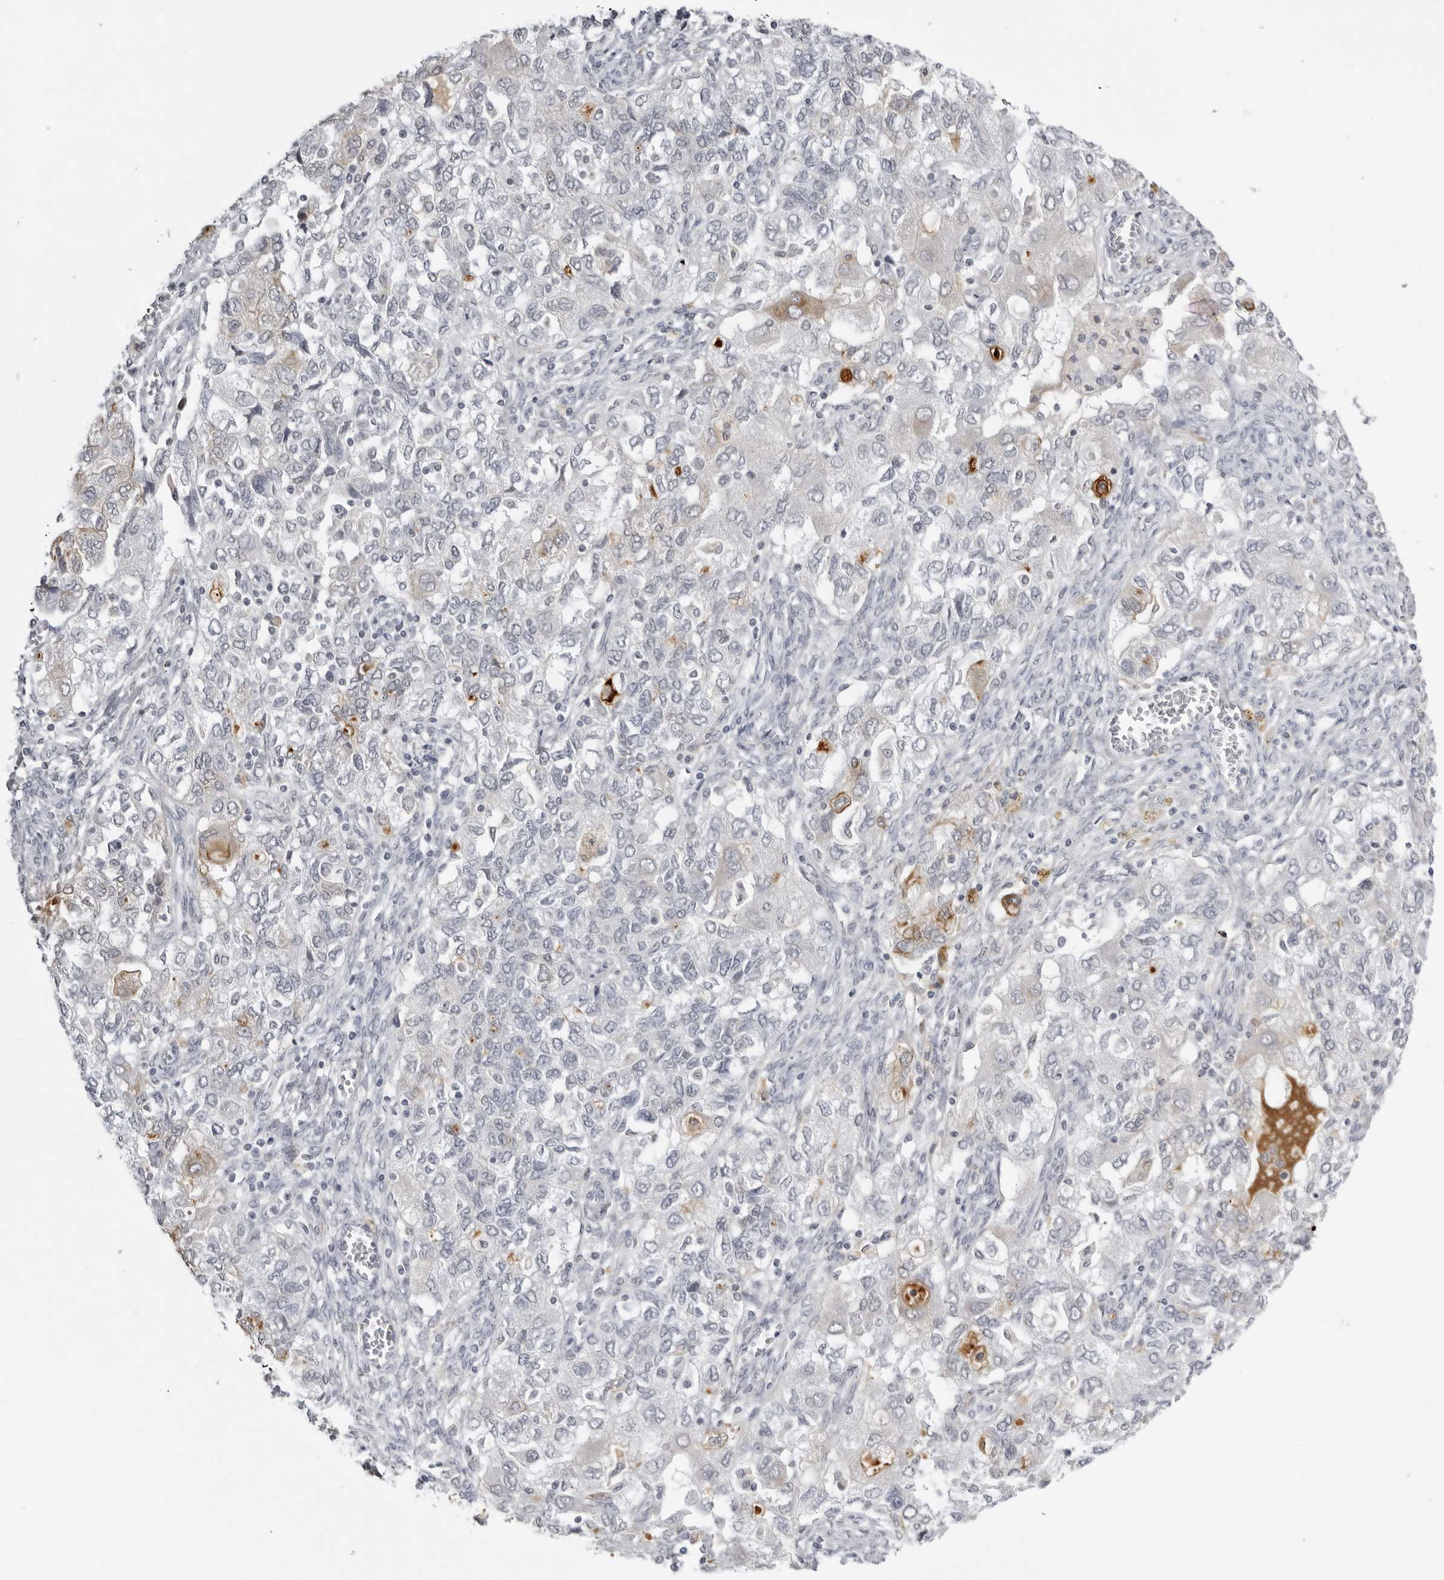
{"staining": {"intensity": "weak", "quantity": "<25%", "location": "cytoplasmic/membranous"}, "tissue": "ovarian cancer", "cell_type": "Tumor cells", "image_type": "cancer", "snomed": [{"axis": "morphology", "description": "Carcinoma, NOS"}, {"axis": "morphology", "description": "Cystadenocarcinoma, serous, NOS"}, {"axis": "topography", "description": "Ovary"}], "caption": "Ovarian cancer stained for a protein using IHC reveals no staining tumor cells.", "gene": "SERPINF2", "patient": {"sex": "female", "age": 69}}